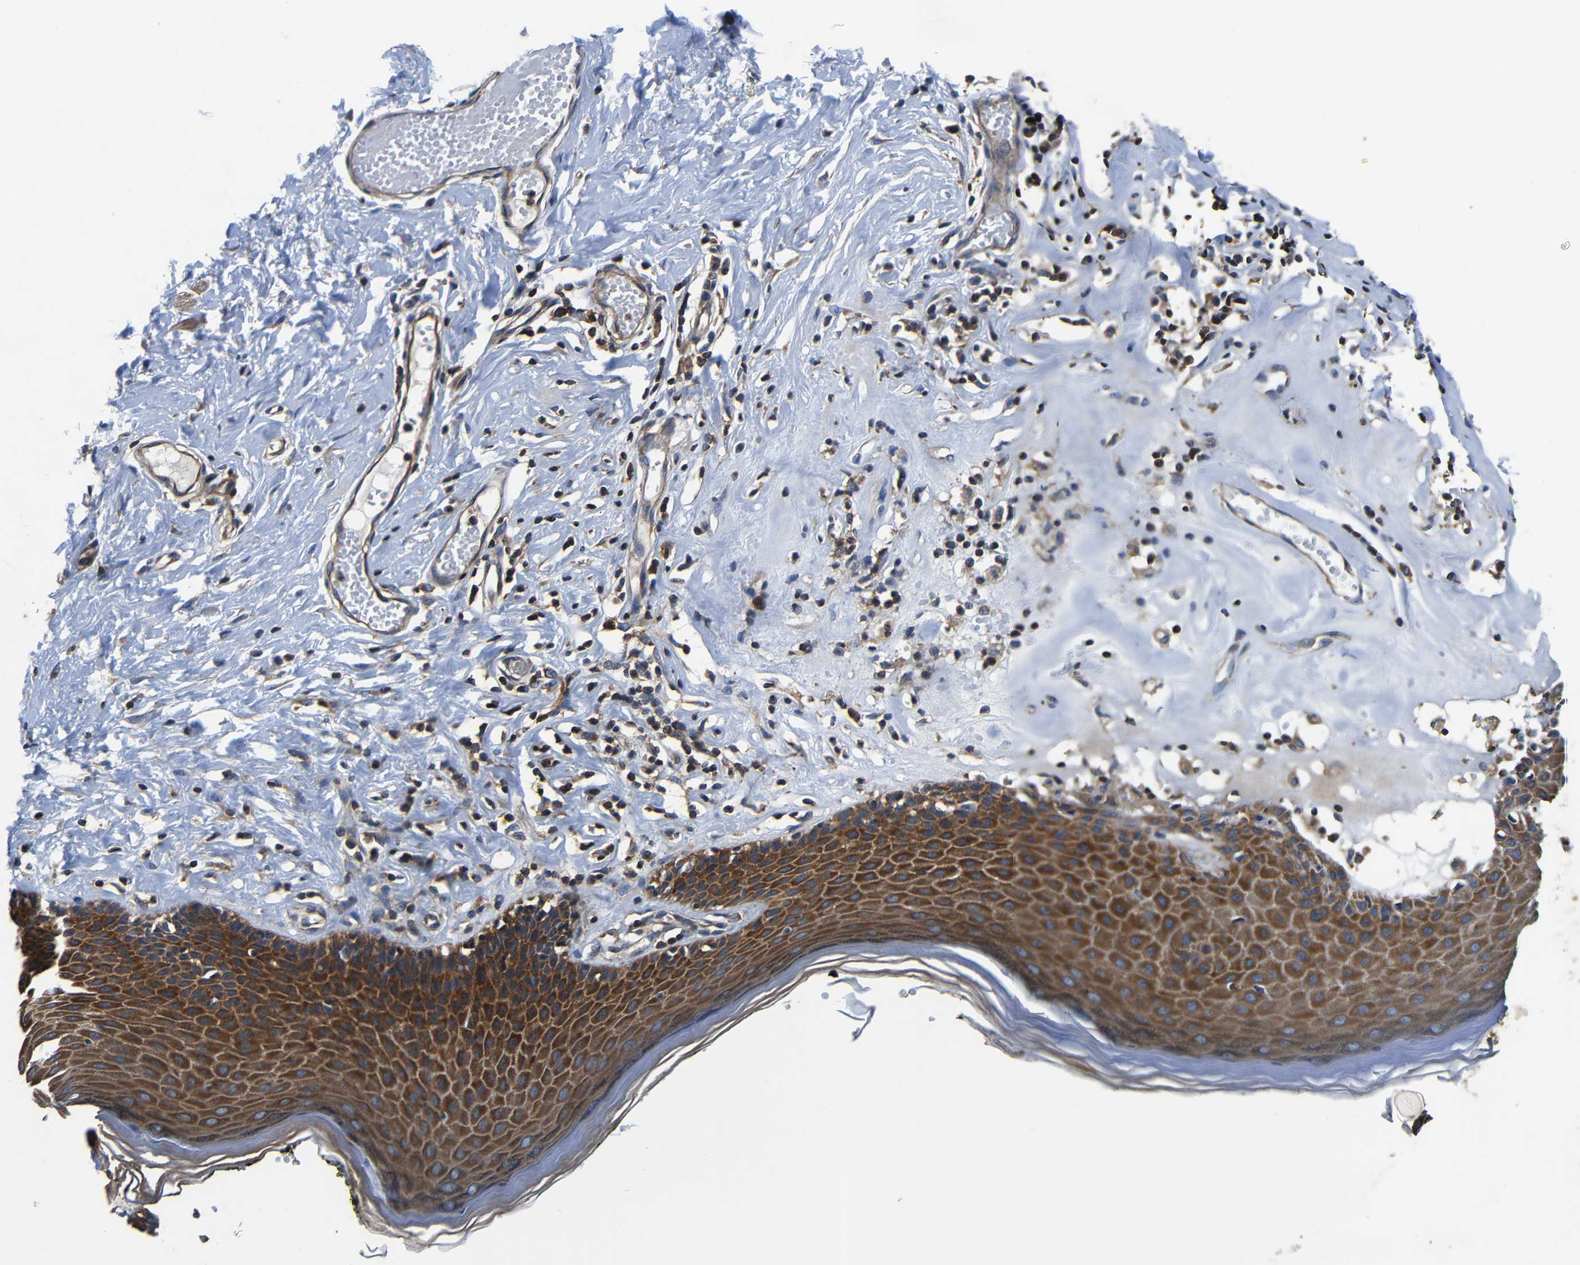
{"staining": {"intensity": "strong", "quantity": ">75%", "location": "cytoplasmic/membranous"}, "tissue": "skin", "cell_type": "Epidermal cells", "image_type": "normal", "snomed": [{"axis": "morphology", "description": "Normal tissue, NOS"}, {"axis": "morphology", "description": "Inflammation, NOS"}, {"axis": "topography", "description": "Vulva"}], "caption": "This is a micrograph of immunohistochemistry (IHC) staining of benign skin, which shows strong positivity in the cytoplasmic/membranous of epidermal cells.", "gene": "CNR2", "patient": {"sex": "female", "age": 84}}